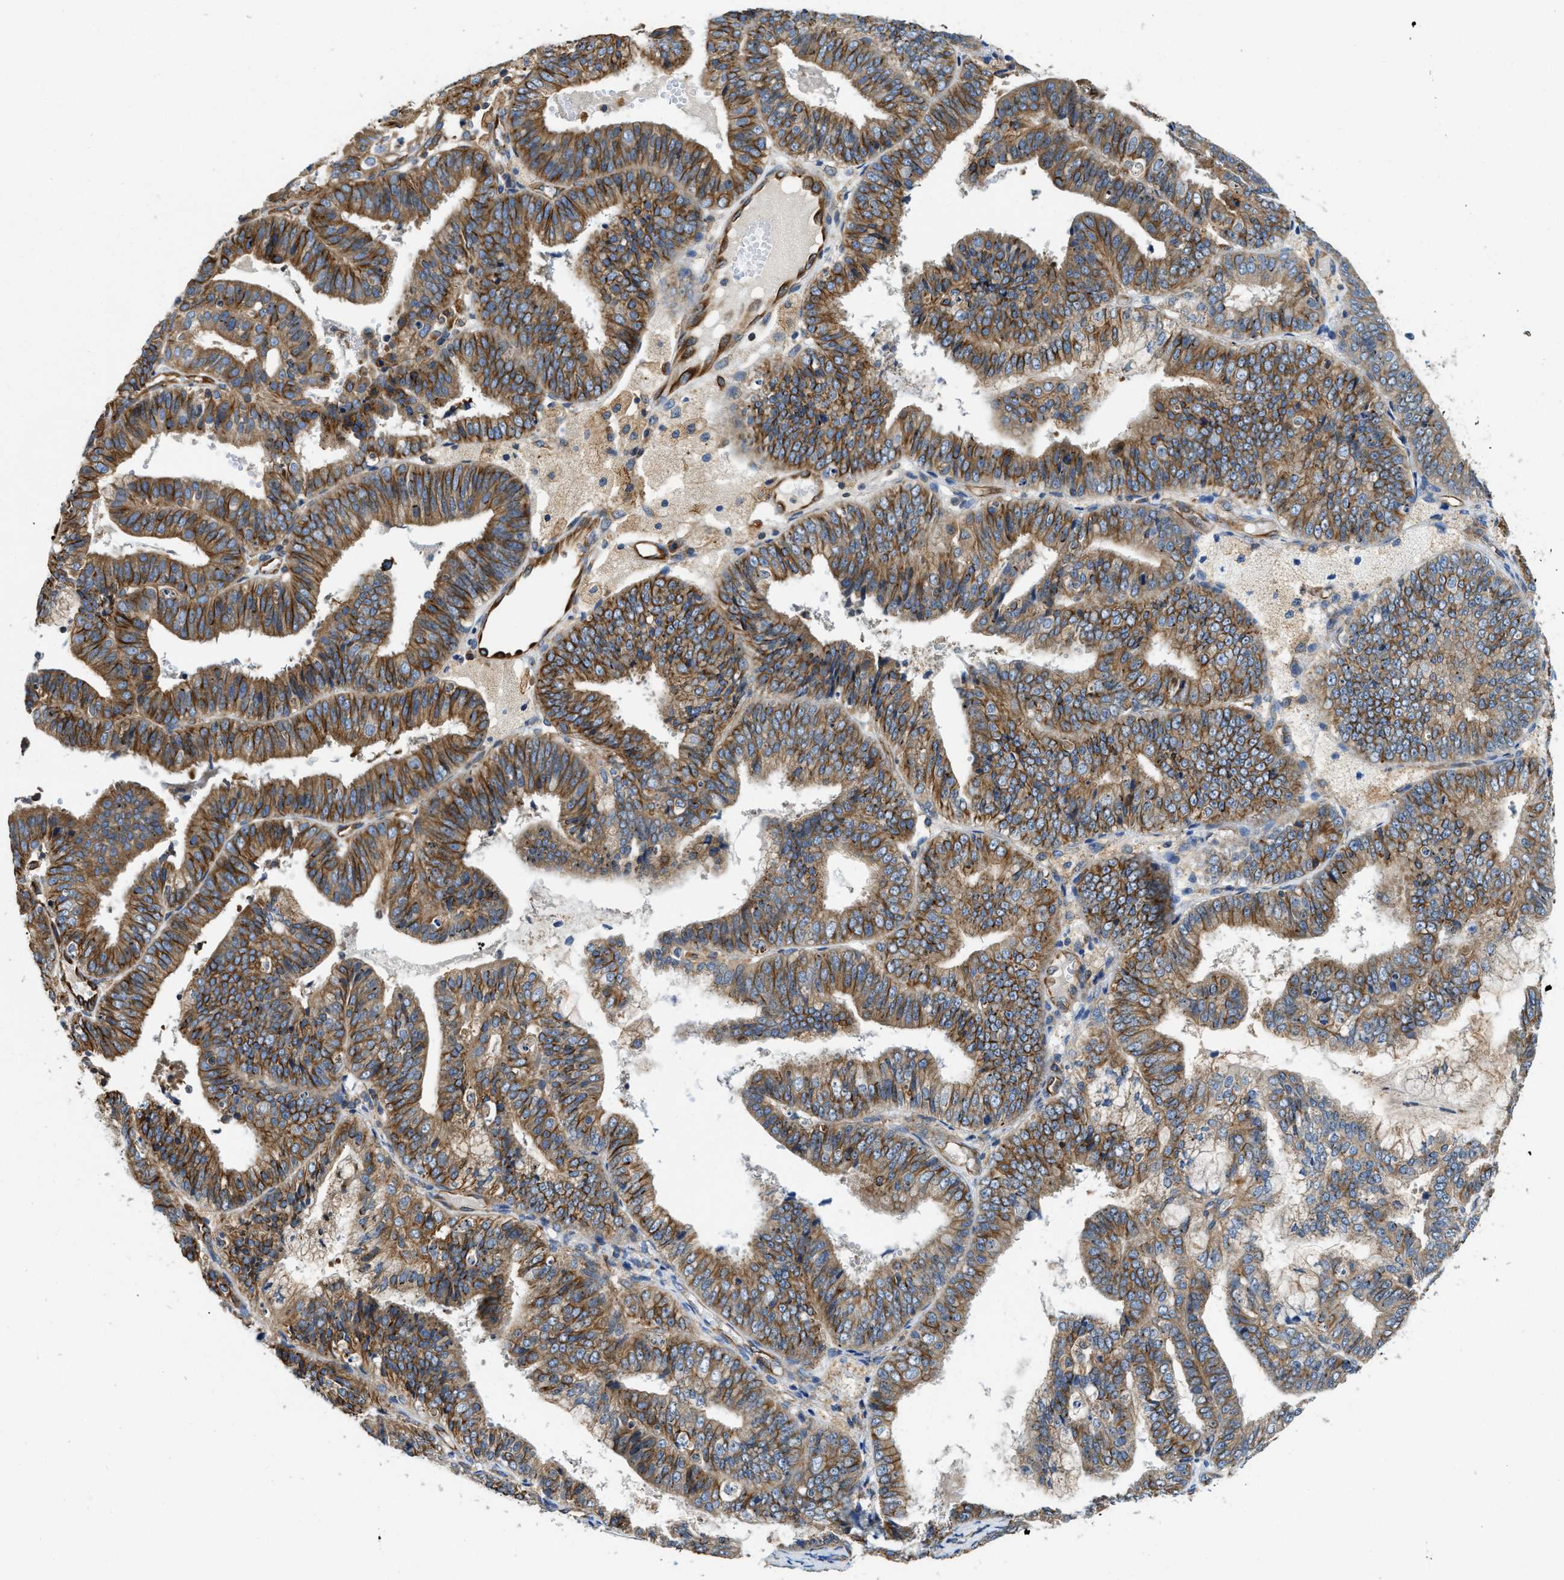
{"staining": {"intensity": "moderate", "quantity": ">75%", "location": "cytoplasmic/membranous"}, "tissue": "endometrial cancer", "cell_type": "Tumor cells", "image_type": "cancer", "snomed": [{"axis": "morphology", "description": "Adenocarcinoma, NOS"}, {"axis": "topography", "description": "Endometrium"}], "caption": "This histopathology image demonstrates IHC staining of human endometrial cancer, with medium moderate cytoplasmic/membranous staining in approximately >75% of tumor cells.", "gene": "HSD17B12", "patient": {"sex": "female", "age": 63}}